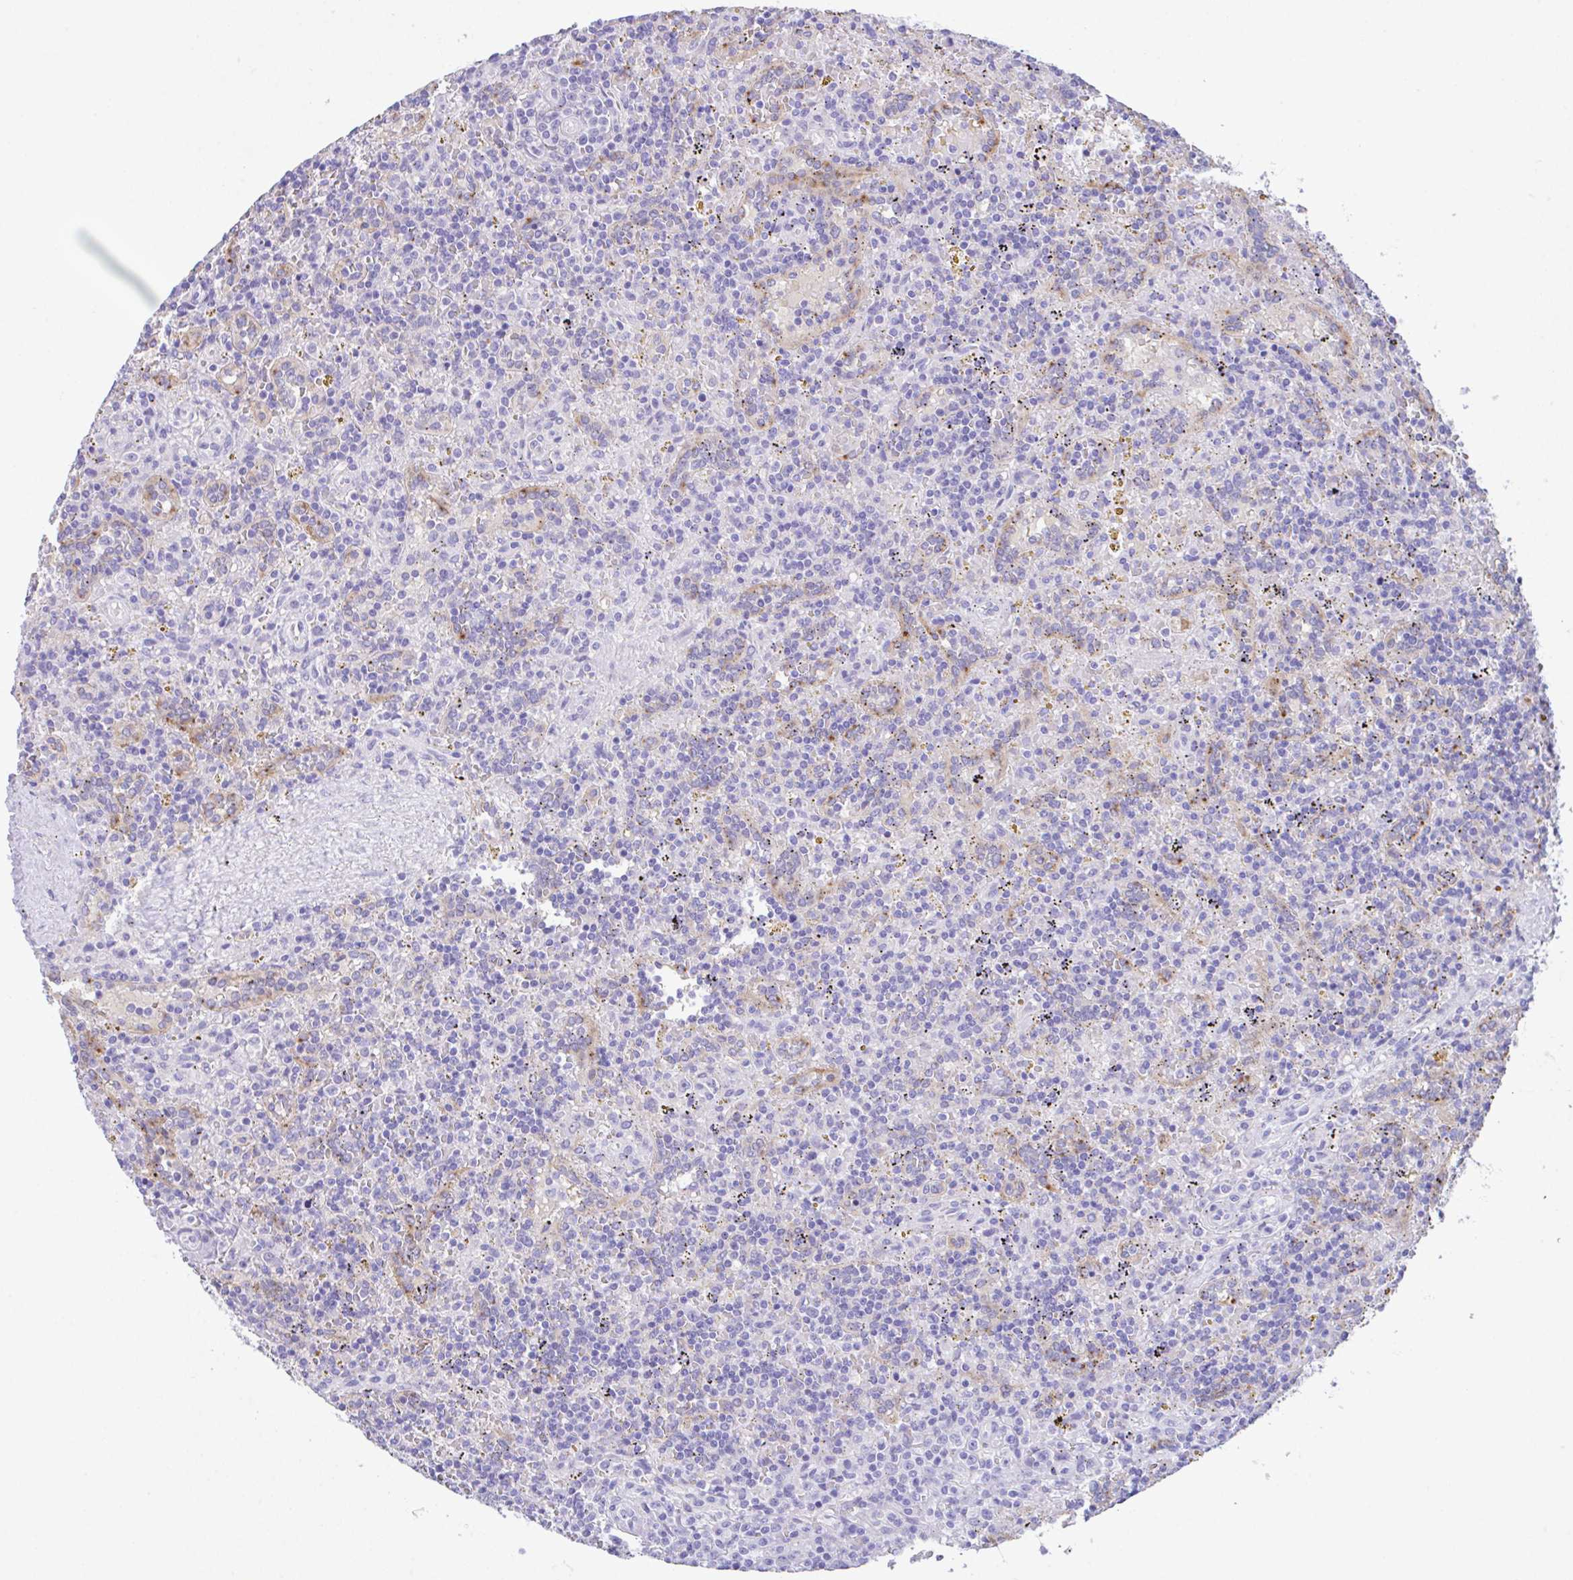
{"staining": {"intensity": "negative", "quantity": "none", "location": "none"}, "tissue": "lymphoma", "cell_type": "Tumor cells", "image_type": "cancer", "snomed": [{"axis": "morphology", "description": "Malignant lymphoma, non-Hodgkin's type, Low grade"}, {"axis": "topography", "description": "Spleen"}], "caption": "The histopathology image exhibits no significant staining in tumor cells of low-grade malignant lymphoma, non-Hodgkin's type.", "gene": "HACD4", "patient": {"sex": "male", "age": 67}}